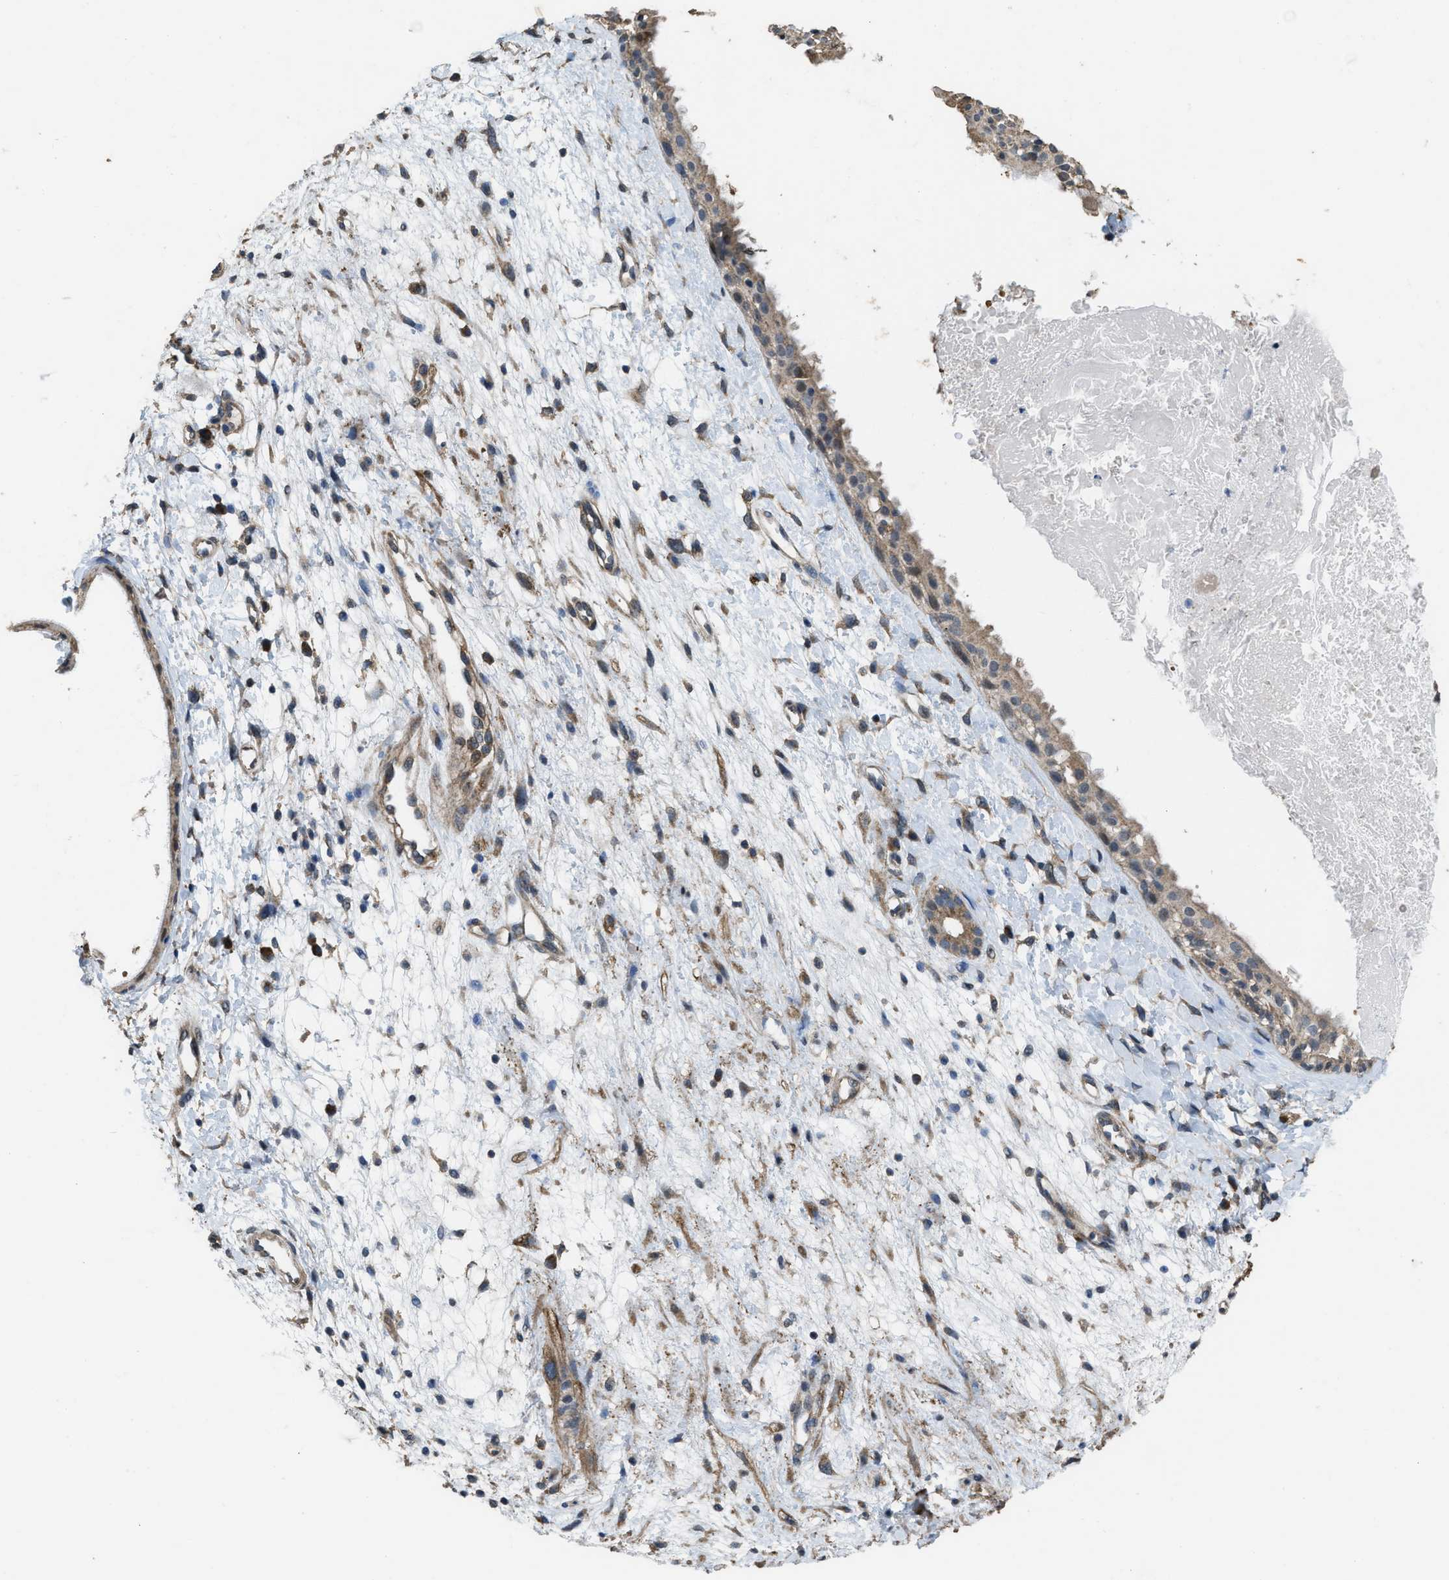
{"staining": {"intensity": "strong", "quantity": ">75%", "location": "cytoplasmic/membranous"}, "tissue": "nasopharynx", "cell_type": "Respiratory epithelial cells", "image_type": "normal", "snomed": [{"axis": "morphology", "description": "Normal tissue, NOS"}, {"axis": "topography", "description": "Nasopharynx"}], "caption": "Benign nasopharynx was stained to show a protein in brown. There is high levels of strong cytoplasmic/membranous expression in approximately >75% of respiratory epithelial cells. (DAB = brown stain, brightfield microscopy at high magnification).", "gene": "ARL6", "patient": {"sex": "male", "age": 22}}